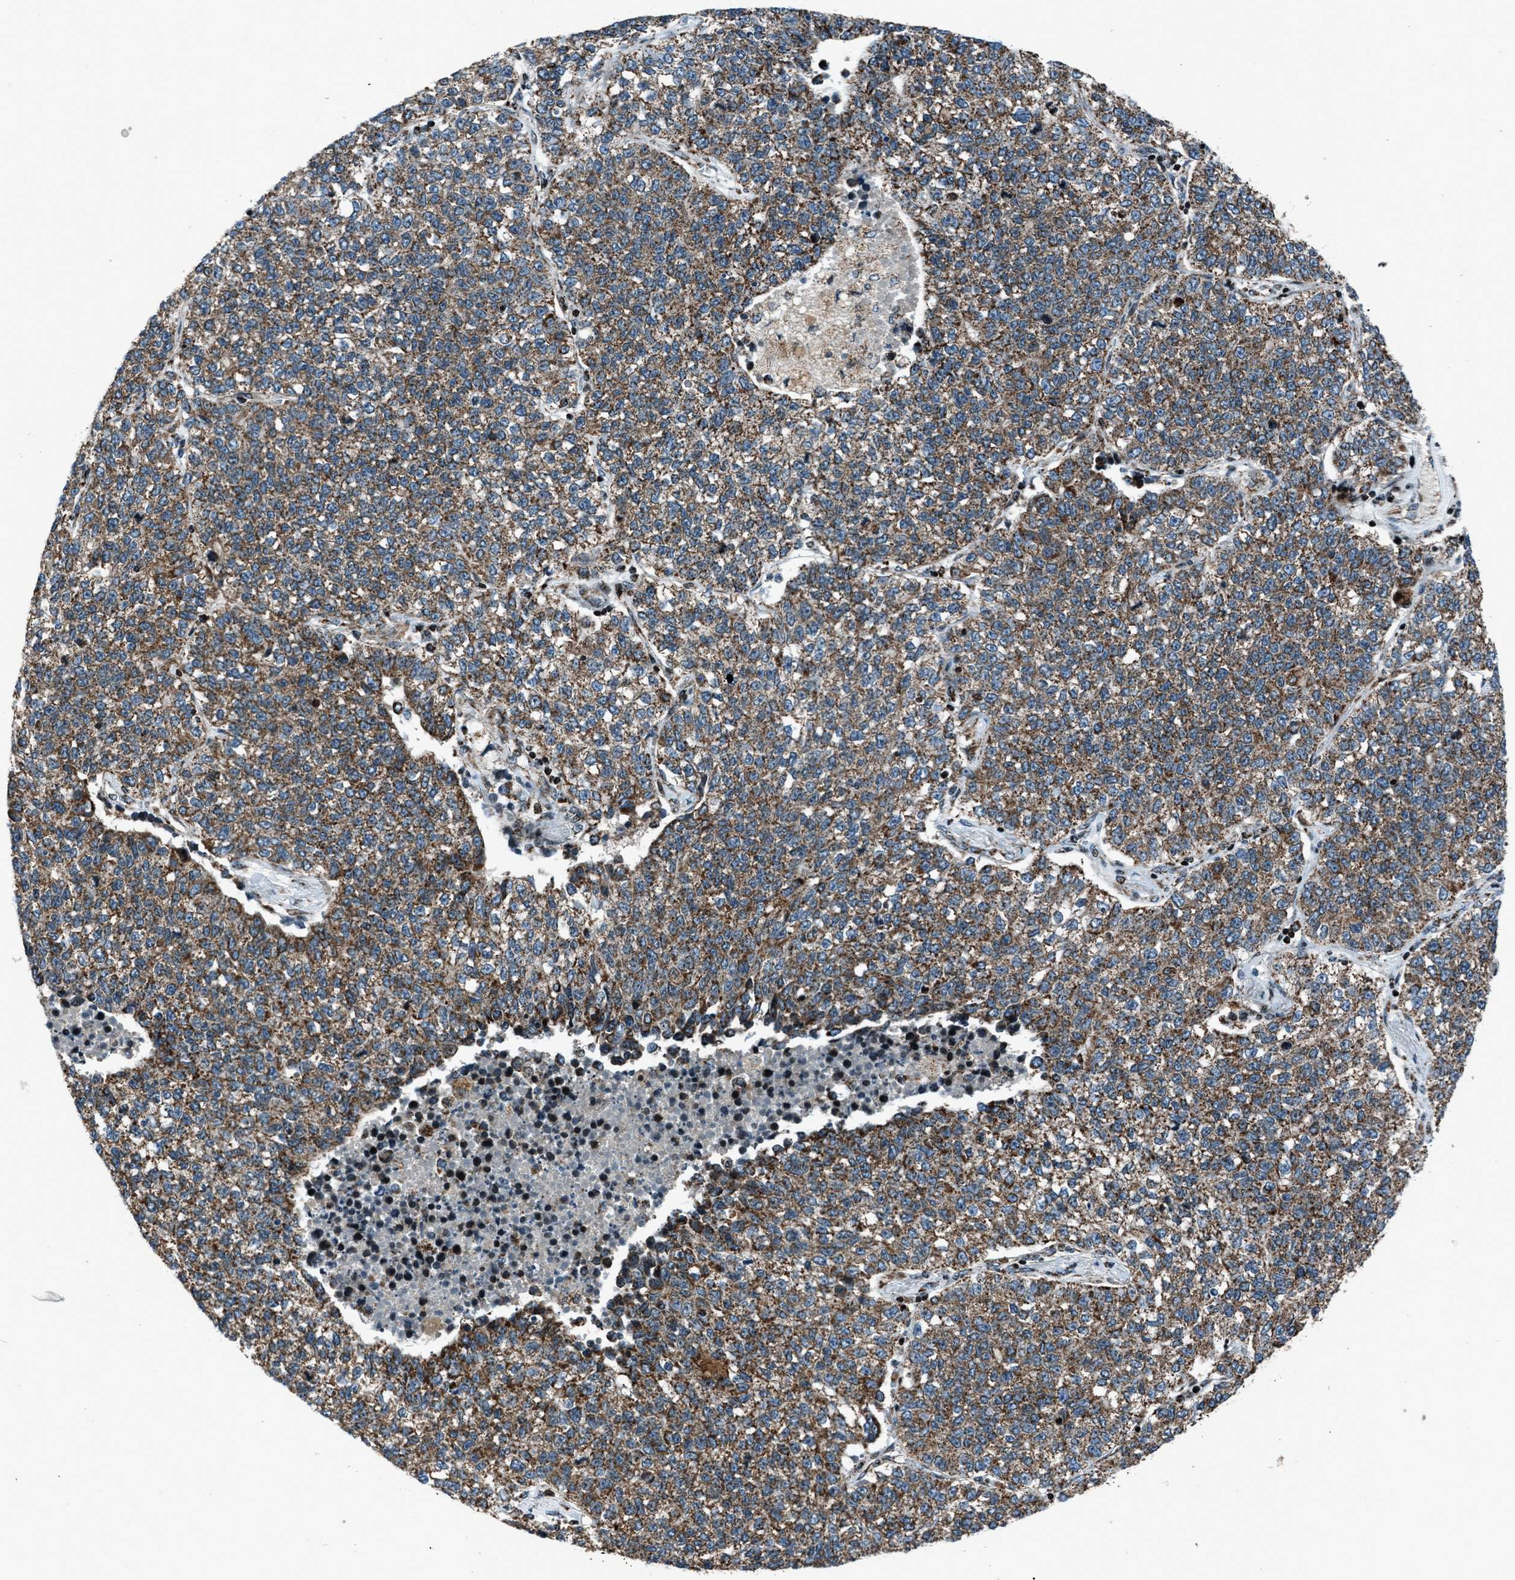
{"staining": {"intensity": "moderate", "quantity": ">75%", "location": "cytoplasmic/membranous"}, "tissue": "lung cancer", "cell_type": "Tumor cells", "image_type": "cancer", "snomed": [{"axis": "morphology", "description": "Adenocarcinoma, NOS"}, {"axis": "topography", "description": "Lung"}], "caption": "Moderate cytoplasmic/membranous positivity is present in about >75% of tumor cells in lung cancer.", "gene": "MORC3", "patient": {"sex": "male", "age": 49}}